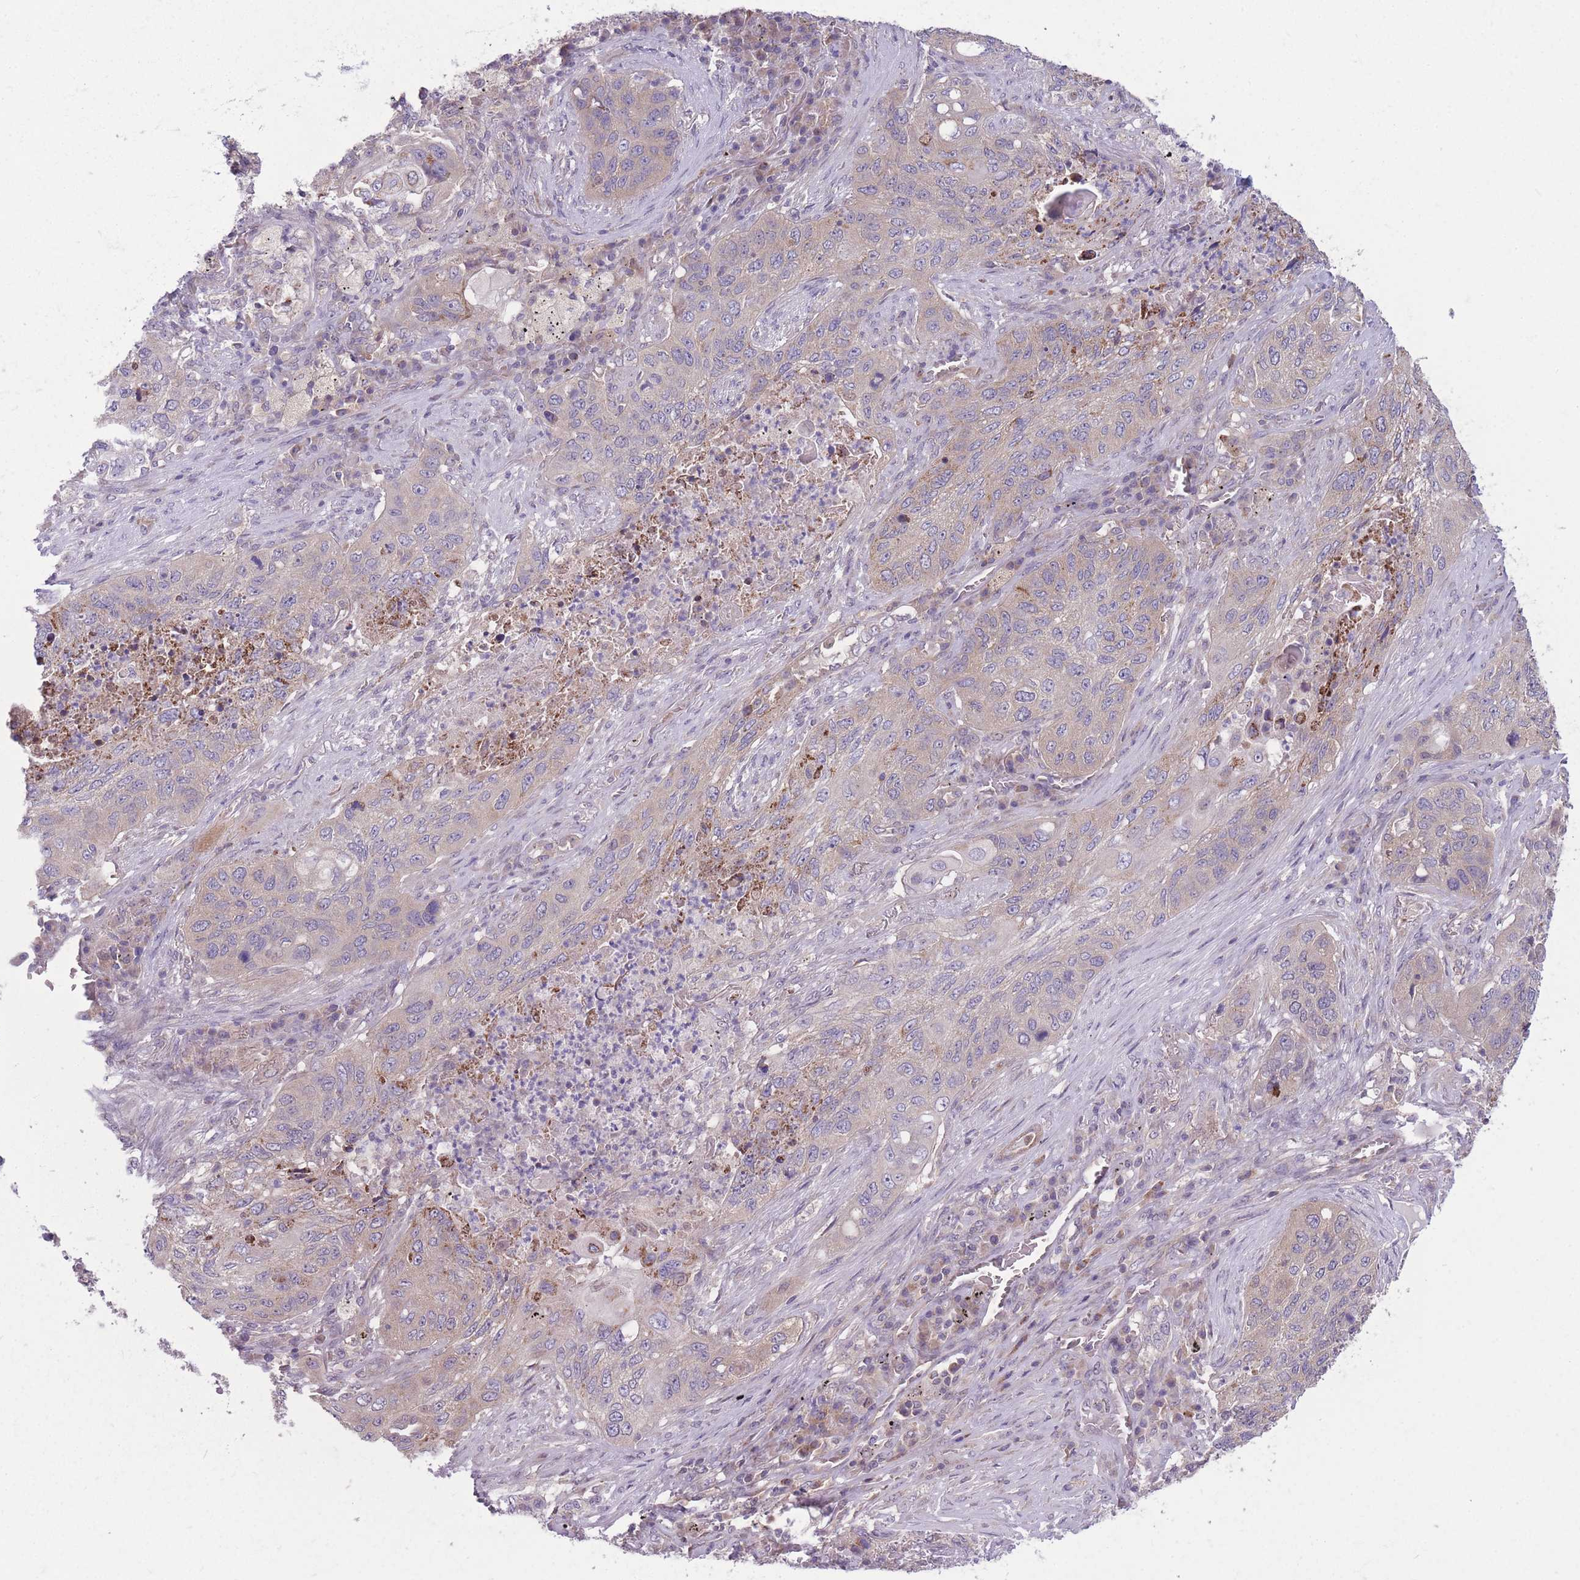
{"staining": {"intensity": "weak", "quantity": "25%-75%", "location": "cytoplasmic/membranous"}, "tissue": "lung cancer", "cell_type": "Tumor cells", "image_type": "cancer", "snomed": [{"axis": "morphology", "description": "Squamous cell carcinoma, NOS"}, {"axis": "topography", "description": "Lung"}], "caption": "Immunohistochemical staining of squamous cell carcinoma (lung) demonstrates low levels of weak cytoplasmic/membranous positivity in approximately 25%-75% of tumor cells.", "gene": "CCT6B", "patient": {"sex": "female", "age": 63}}